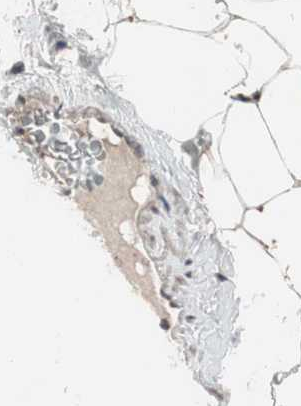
{"staining": {"intensity": "weak", "quantity": ">75%", "location": "cytoplasmic/membranous"}, "tissue": "adipose tissue", "cell_type": "Adipocytes", "image_type": "normal", "snomed": [{"axis": "morphology", "description": "Normal tissue, NOS"}, {"axis": "topography", "description": "Peripheral nerve tissue"}], "caption": "Protein staining of normal adipose tissue reveals weak cytoplasmic/membranous staining in approximately >75% of adipocytes.", "gene": "PINX1", "patient": {"sex": "male", "age": 70}}